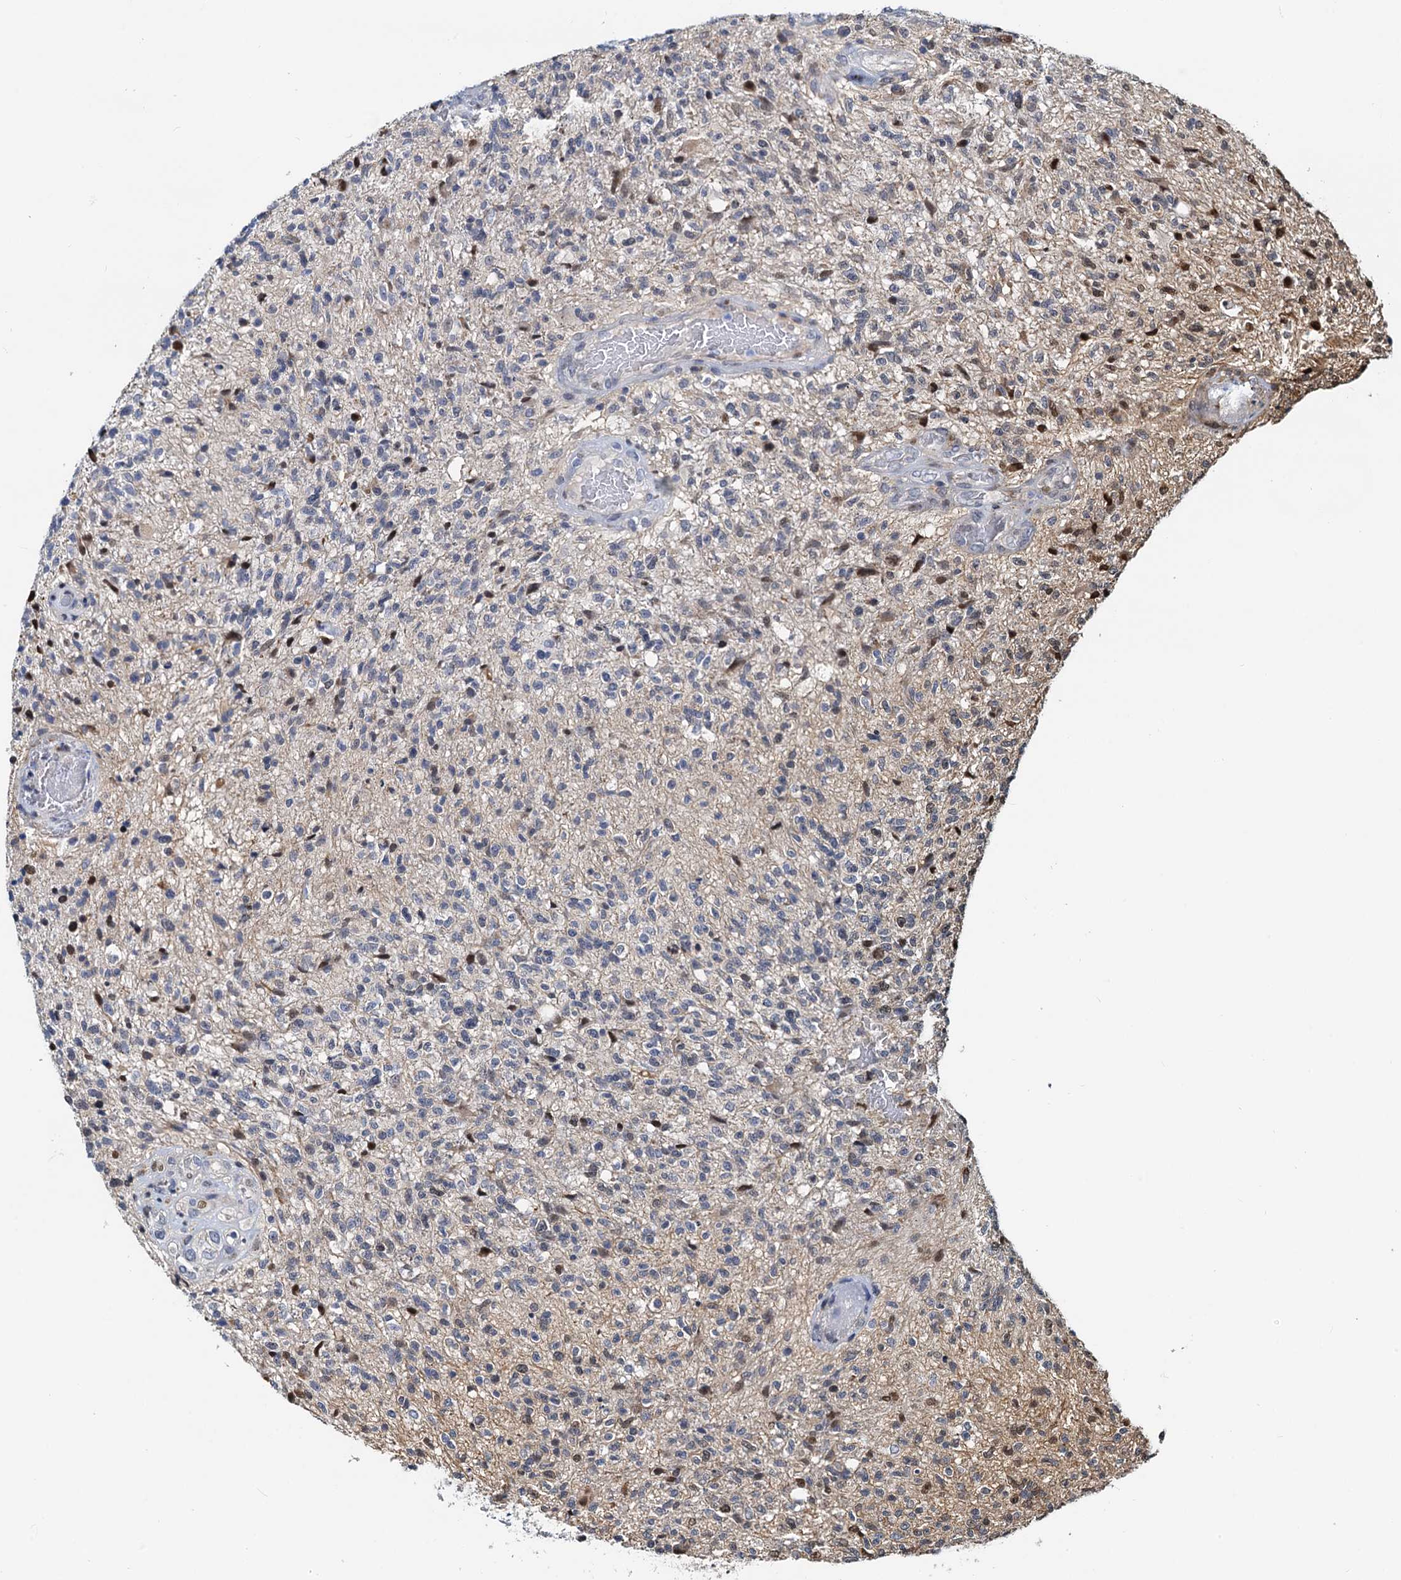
{"staining": {"intensity": "moderate", "quantity": "<25%", "location": "nuclear"}, "tissue": "glioma", "cell_type": "Tumor cells", "image_type": "cancer", "snomed": [{"axis": "morphology", "description": "Glioma, malignant, High grade"}, {"axis": "topography", "description": "Brain"}], "caption": "A brown stain highlights moderate nuclear positivity of a protein in malignant glioma (high-grade) tumor cells. The staining is performed using DAB (3,3'-diaminobenzidine) brown chromogen to label protein expression. The nuclei are counter-stained blue using hematoxylin.", "gene": "PTGES3", "patient": {"sex": "male", "age": 56}}